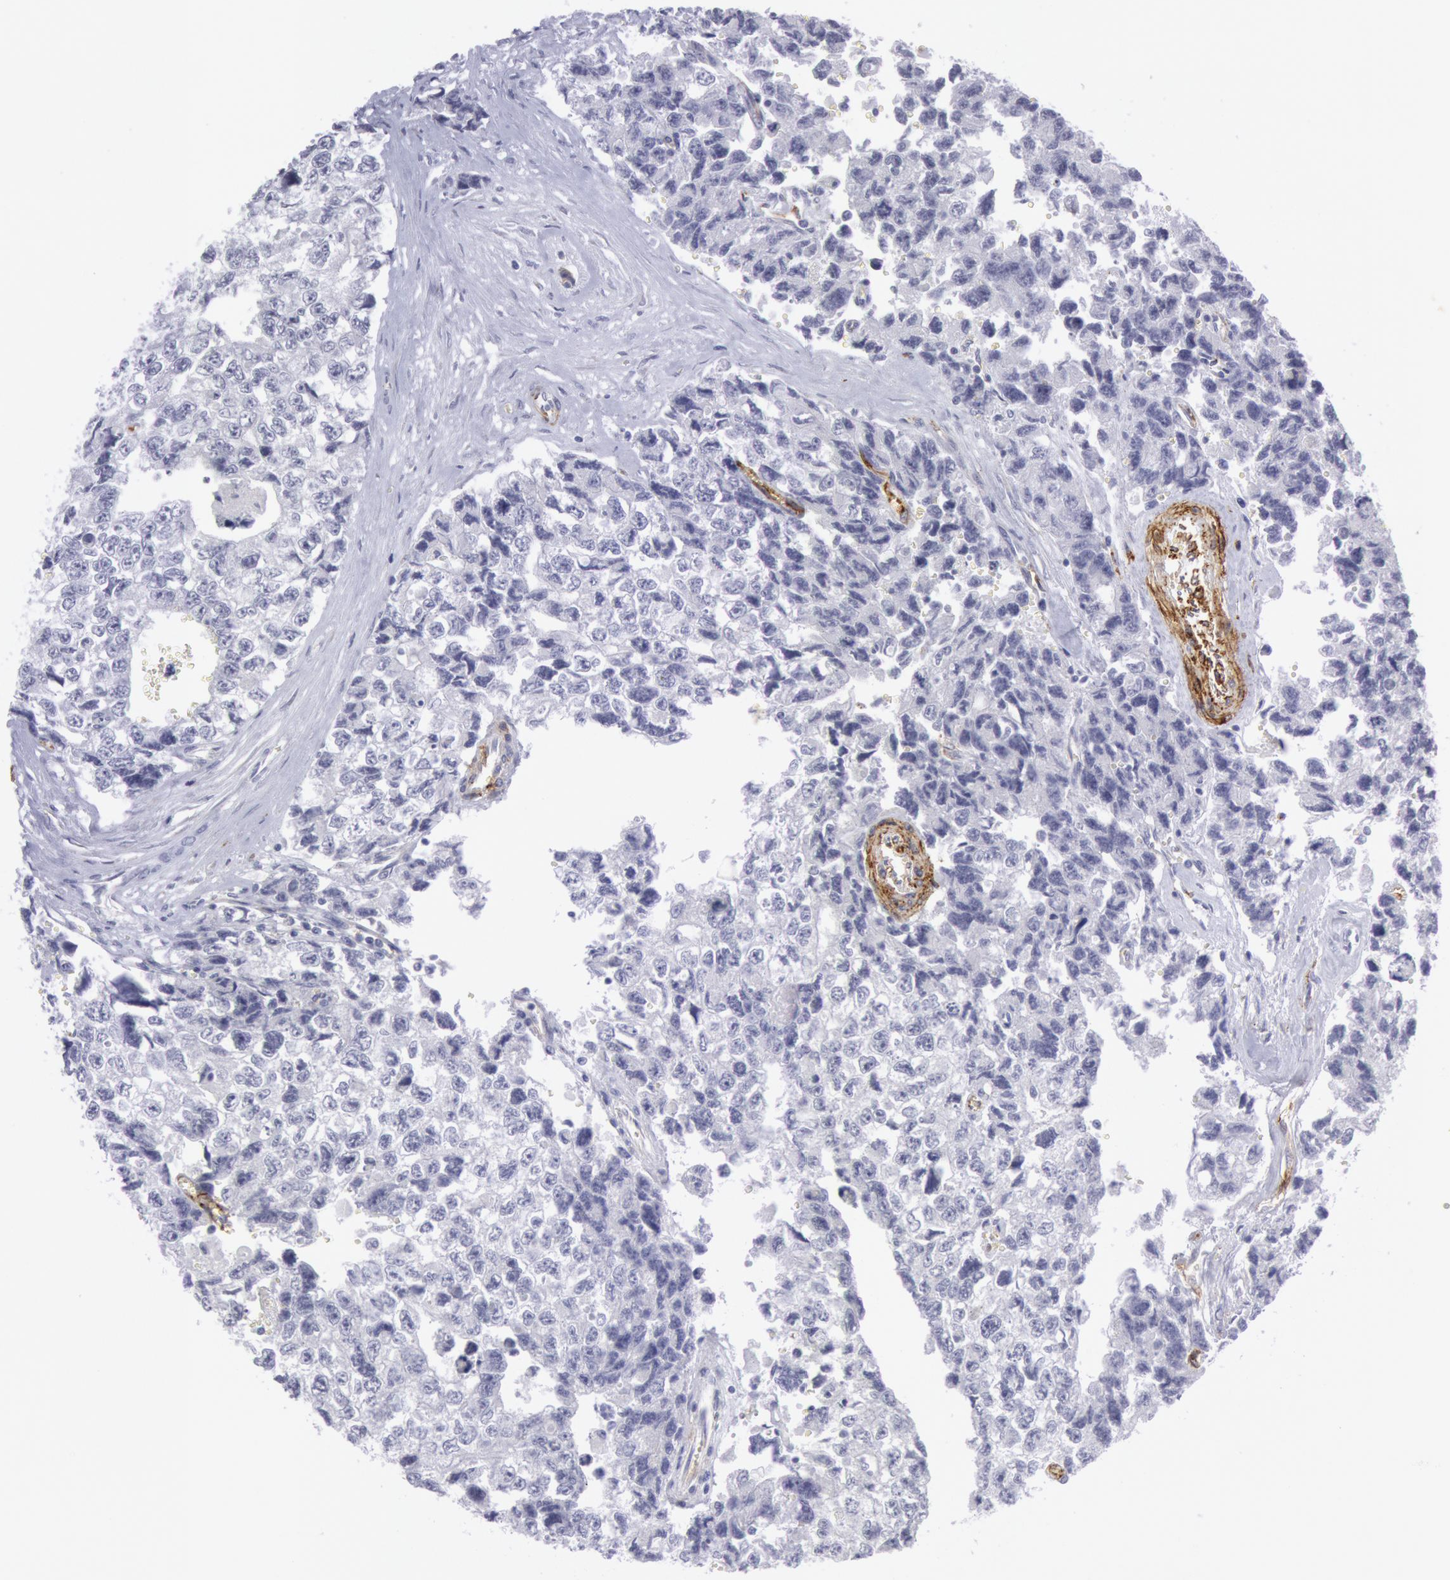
{"staining": {"intensity": "negative", "quantity": "none", "location": "none"}, "tissue": "testis cancer", "cell_type": "Tumor cells", "image_type": "cancer", "snomed": [{"axis": "morphology", "description": "Carcinoma, Embryonal, NOS"}, {"axis": "topography", "description": "Testis"}], "caption": "Immunohistochemical staining of testis embryonal carcinoma shows no significant expression in tumor cells.", "gene": "CDH13", "patient": {"sex": "male", "age": 31}}